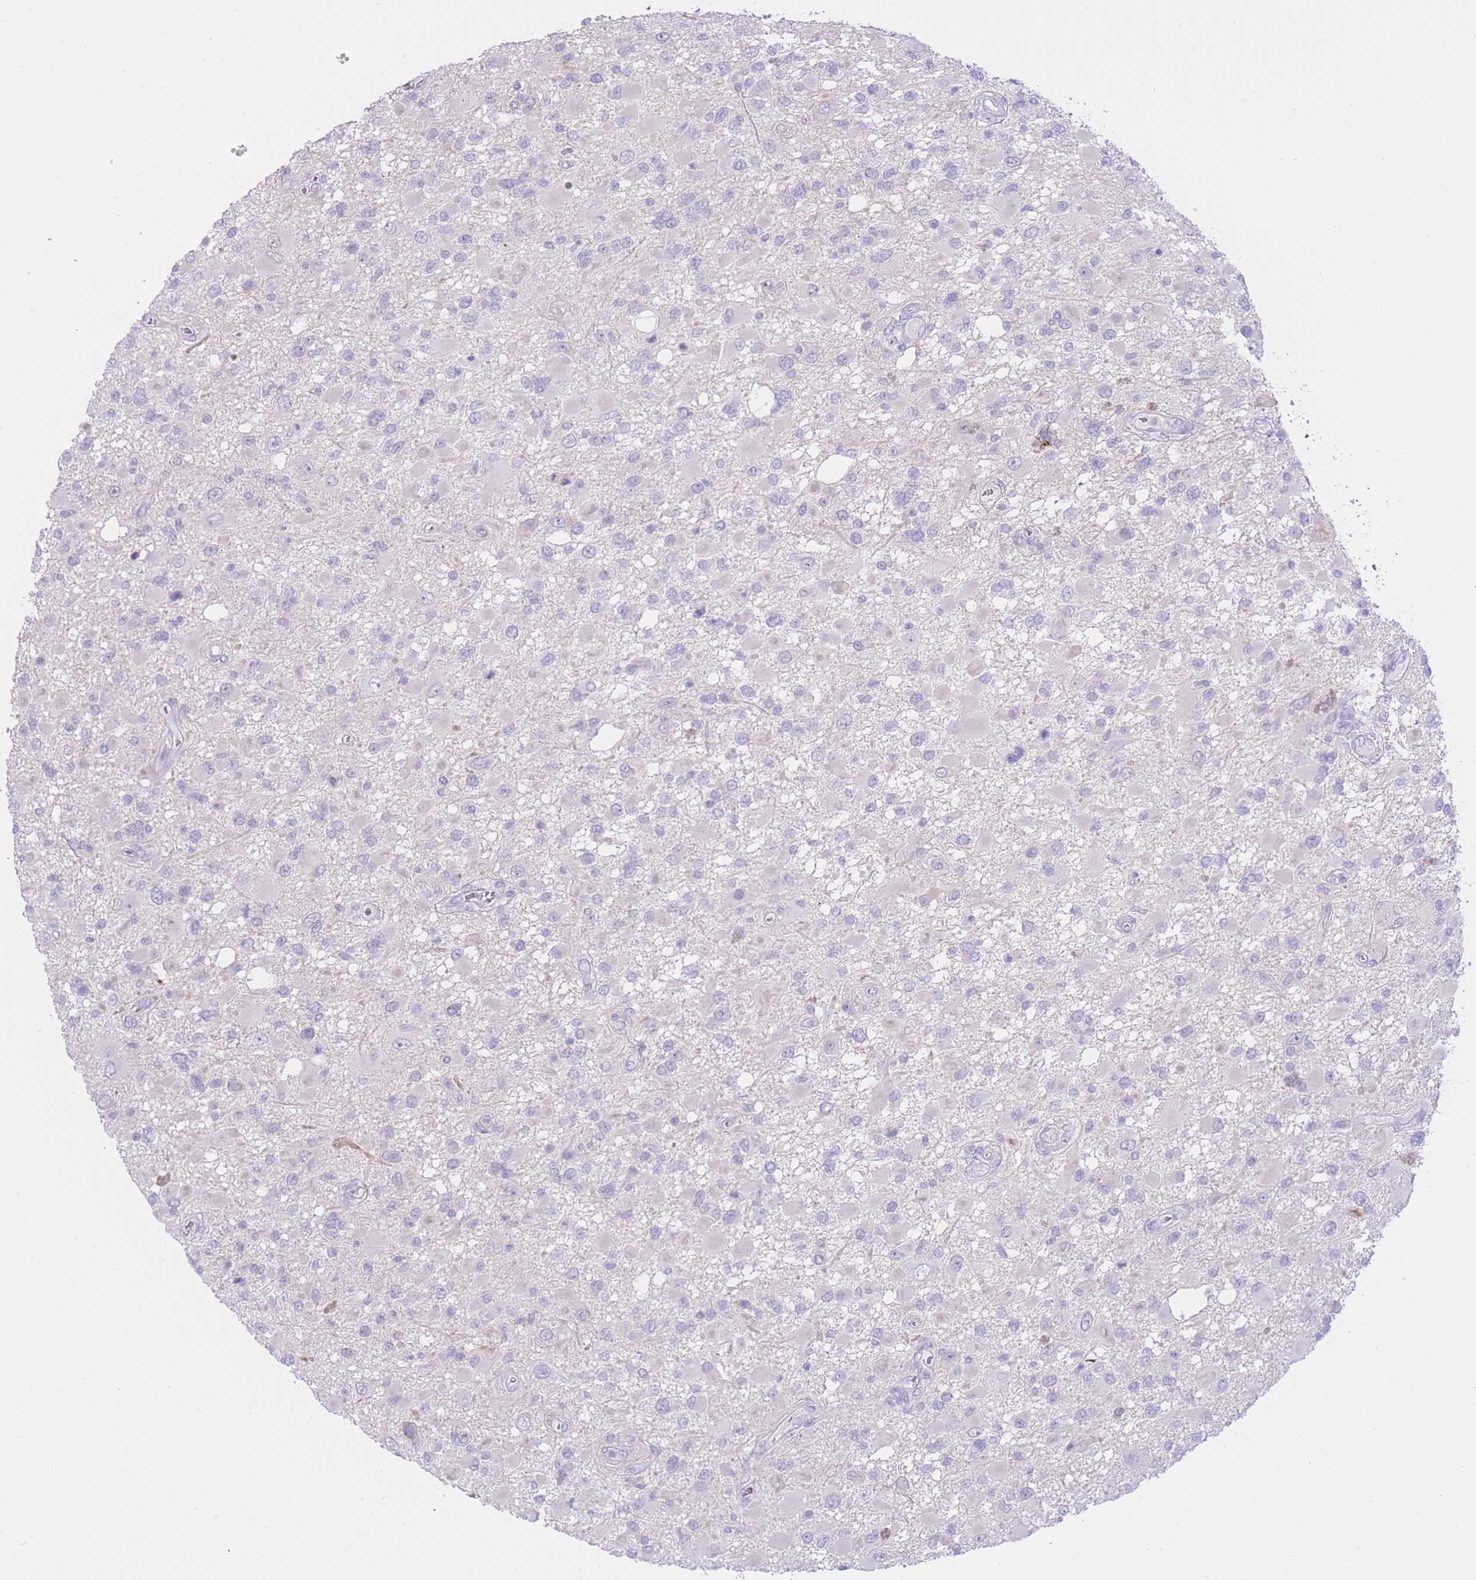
{"staining": {"intensity": "negative", "quantity": "none", "location": "none"}, "tissue": "glioma", "cell_type": "Tumor cells", "image_type": "cancer", "snomed": [{"axis": "morphology", "description": "Glioma, malignant, High grade"}, {"axis": "topography", "description": "Brain"}], "caption": "There is no significant staining in tumor cells of malignant glioma (high-grade). Brightfield microscopy of IHC stained with DAB (3,3'-diaminobenzidine) (brown) and hematoxylin (blue), captured at high magnification.", "gene": "ZNF212", "patient": {"sex": "male", "age": 53}}